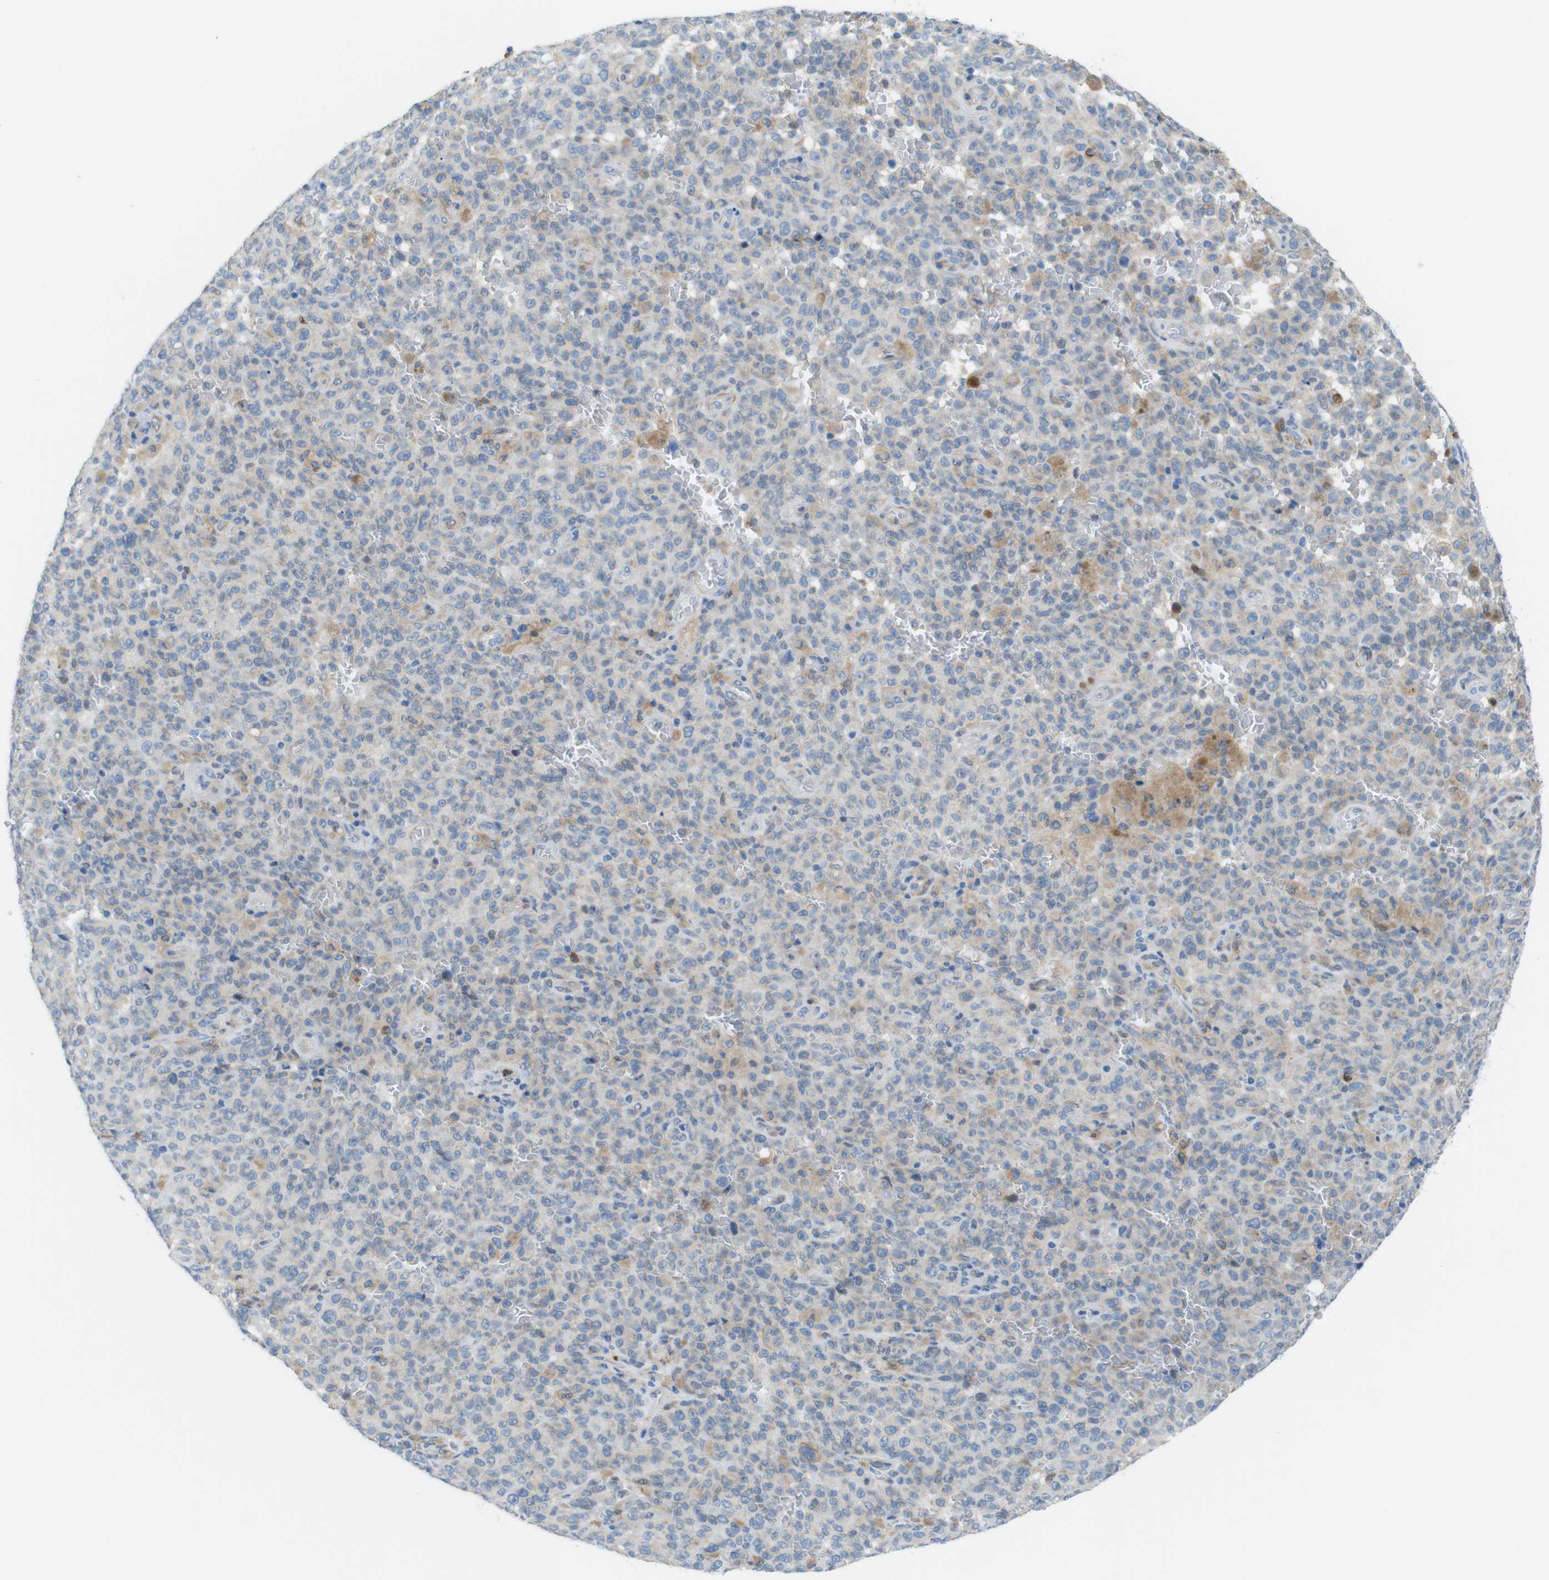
{"staining": {"intensity": "moderate", "quantity": "25%-75%", "location": "cytoplasmic/membranous"}, "tissue": "melanoma", "cell_type": "Tumor cells", "image_type": "cancer", "snomed": [{"axis": "morphology", "description": "Malignant melanoma, NOS"}, {"axis": "topography", "description": "Skin"}], "caption": "Malignant melanoma stained for a protein demonstrates moderate cytoplasmic/membranous positivity in tumor cells. (DAB (3,3'-diaminobenzidine) IHC, brown staining for protein, blue staining for nuclei).", "gene": "CLMN", "patient": {"sex": "female", "age": 82}}